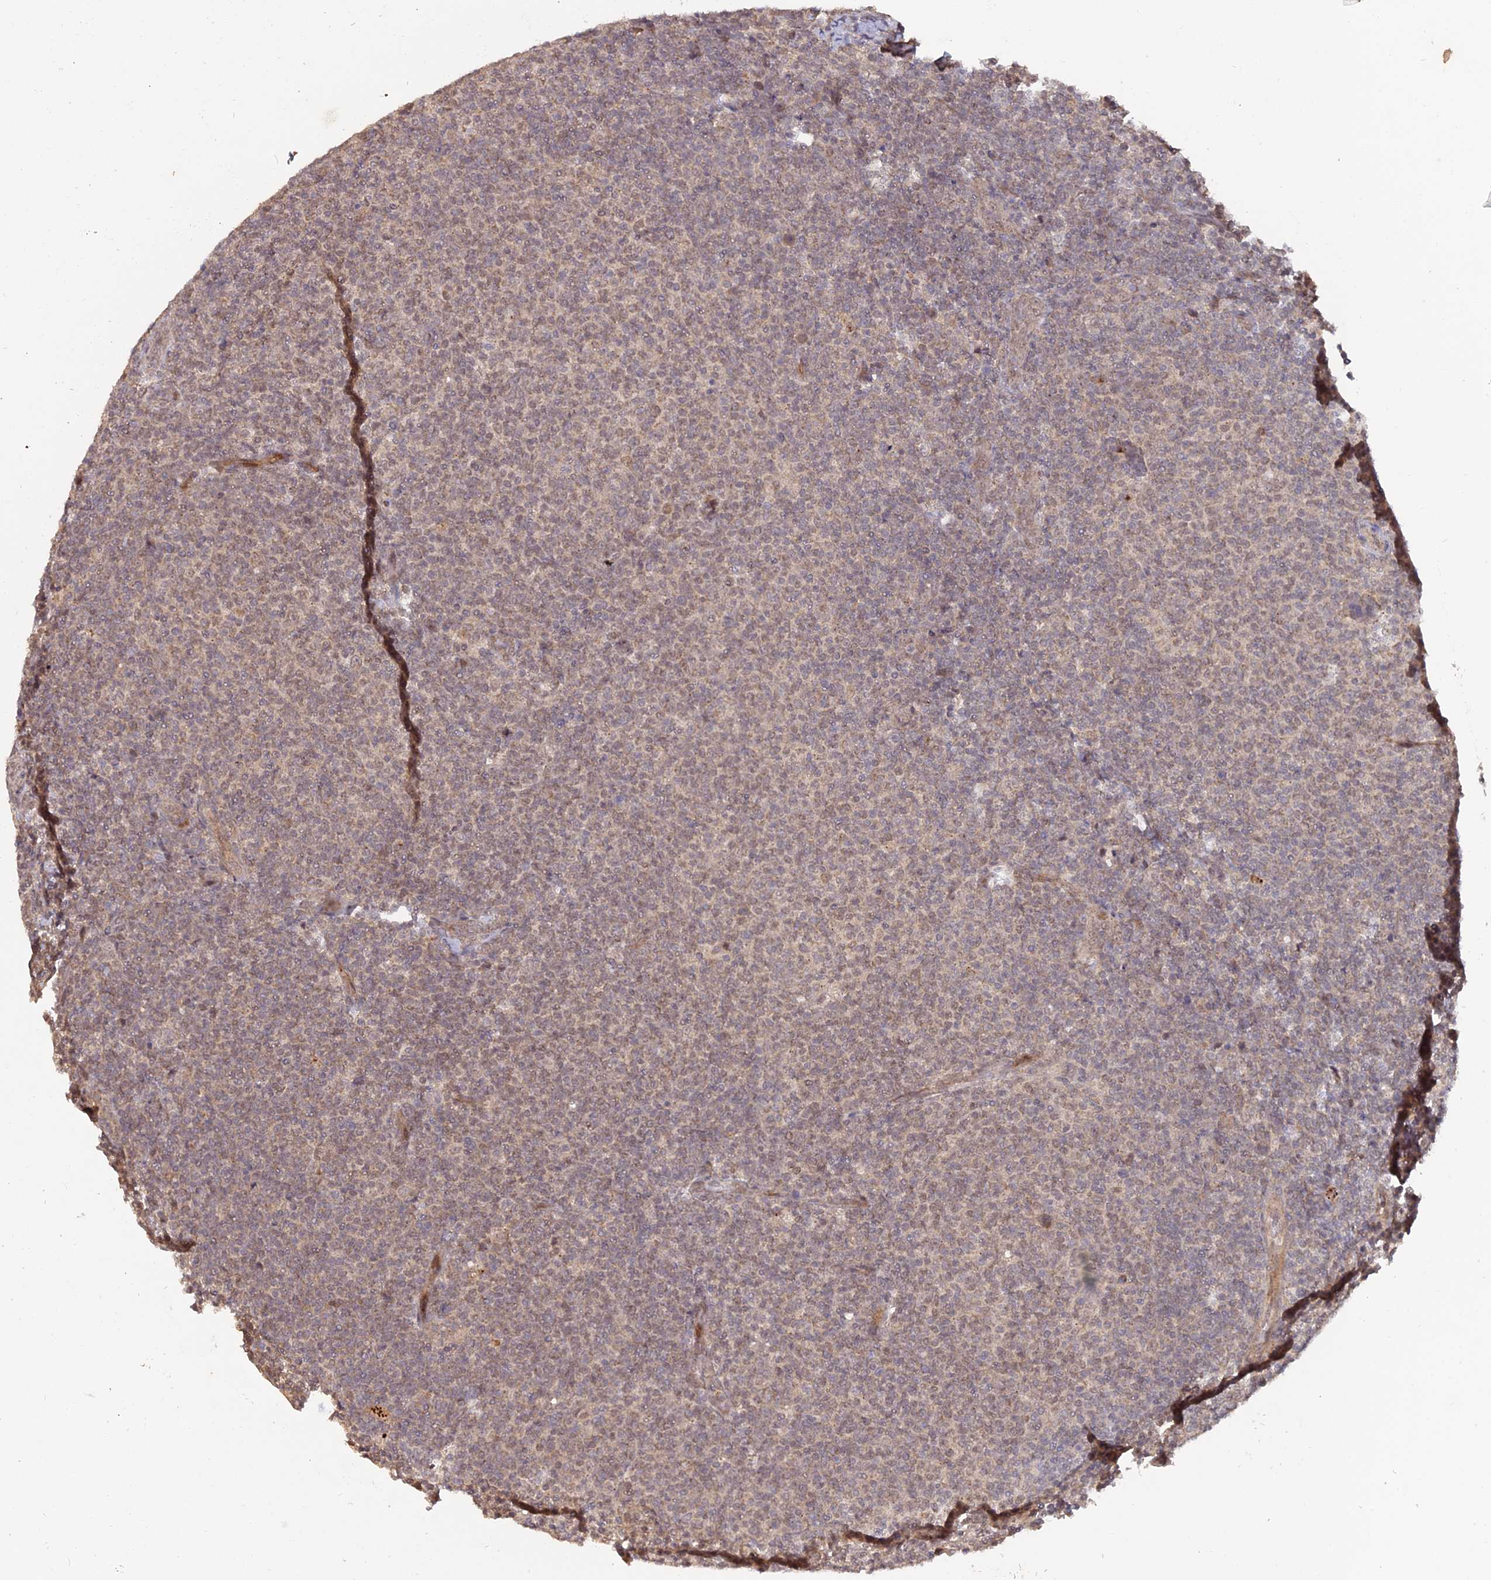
{"staining": {"intensity": "weak", "quantity": ">75%", "location": "nuclear"}, "tissue": "lymphoma", "cell_type": "Tumor cells", "image_type": "cancer", "snomed": [{"axis": "morphology", "description": "Malignant lymphoma, non-Hodgkin's type, Low grade"}, {"axis": "topography", "description": "Lymph node"}], "caption": "Immunohistochemical staining of lymphoma reveals weak nuclear protein positivity in approximately >75% of tumor cells. The protein is shown in brown color, while the nuclei are stained blue.", "gene": "PKIG", "patient": {"sex": "male", "age": 66}}